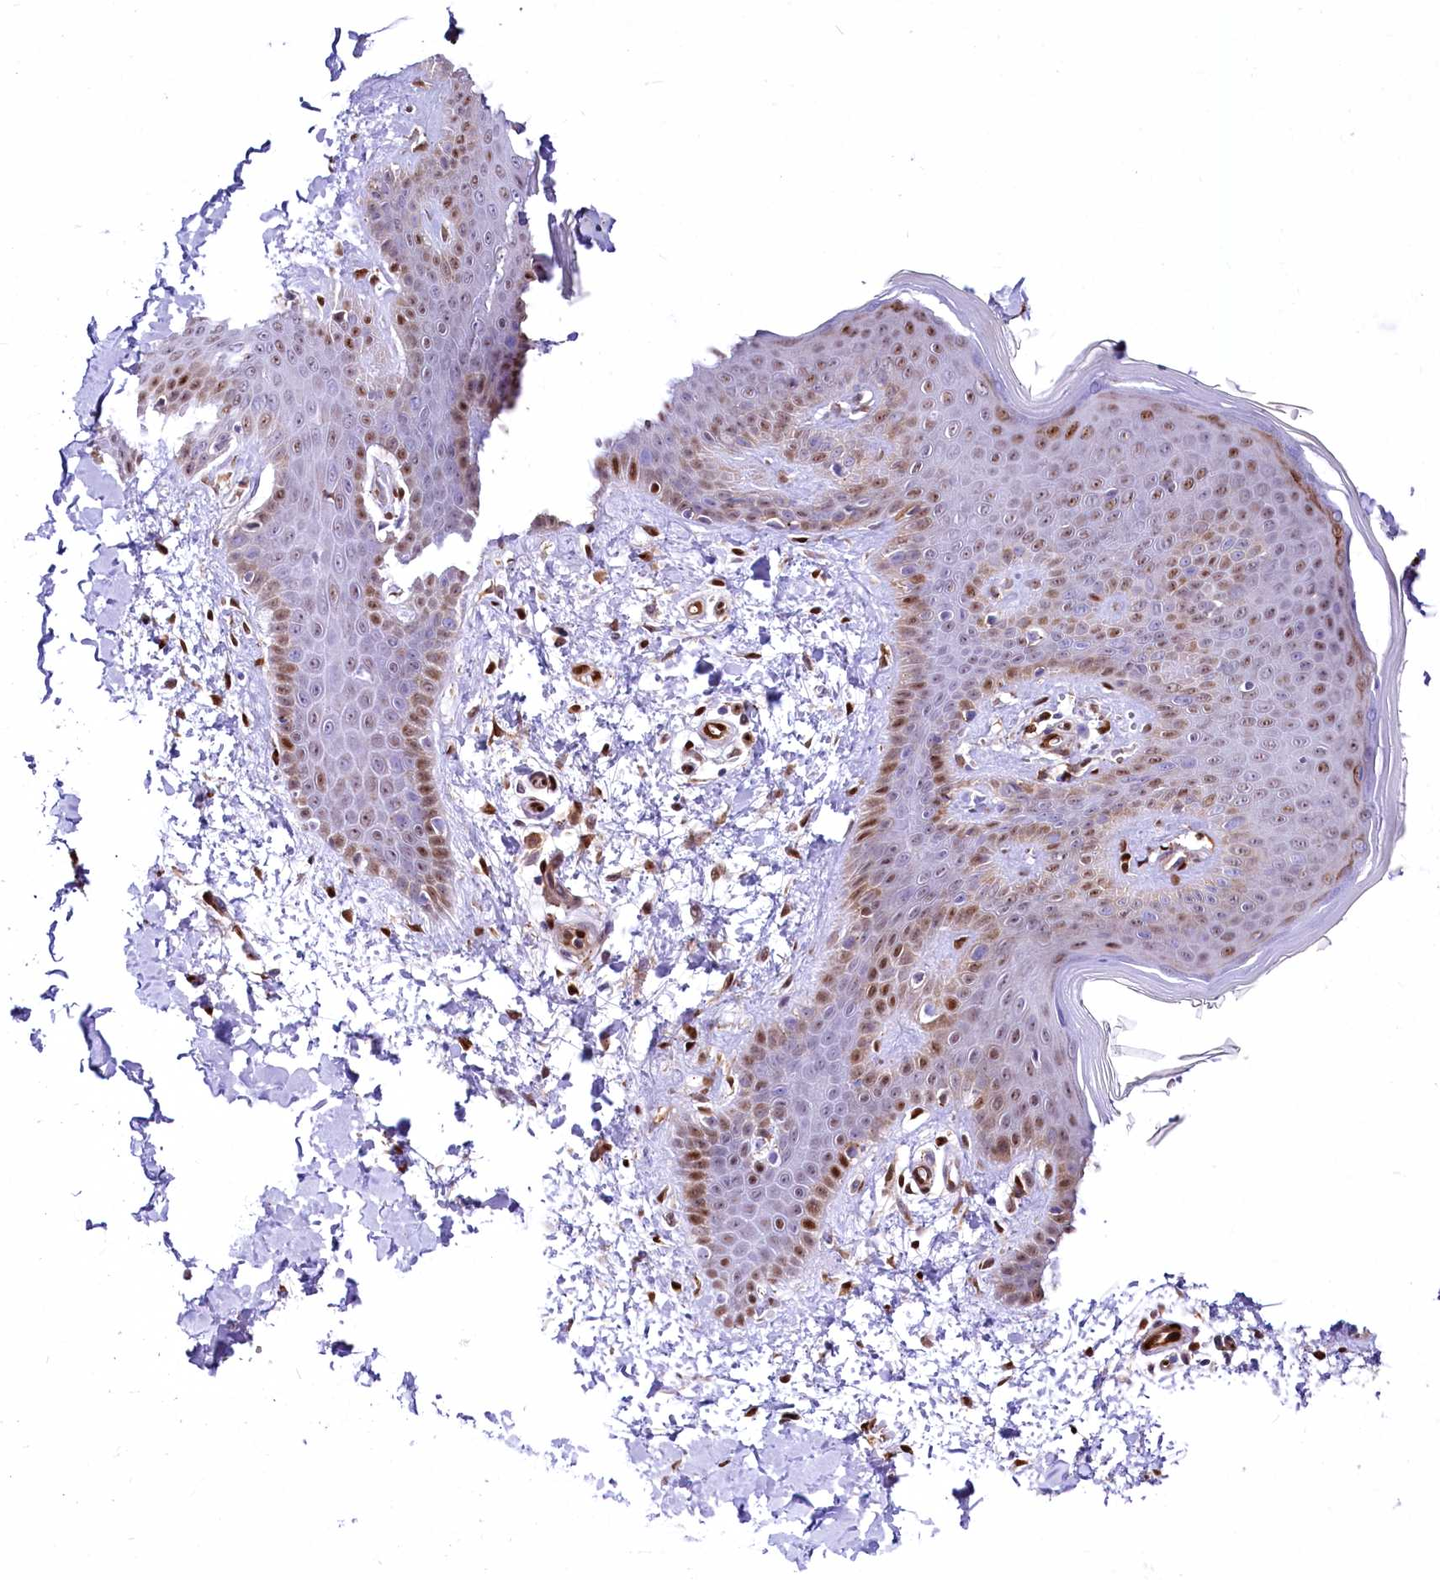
{"staining": {"intensity": "moderate", "quantity": "<25%", "location": "cytoplasmic/membranous,nuclear"}, "tissue": "skin", "cell_type": "Fibroblasts", "image_type": "normal", "snomed": [{"axis": "morphology", "description": "Normal tissue, NOS"}, {"axis": "topography", "description": "Skin"}], "caption": "IHC photomicrograph of normal human skin stained for a protein (brown), which shows low levels of moderate cytoplasmic/membranous,nuclear expression in about <25% of fibroblasts.", "gene": "PTMS", "patient": {"sex": "male", "age": 36}}